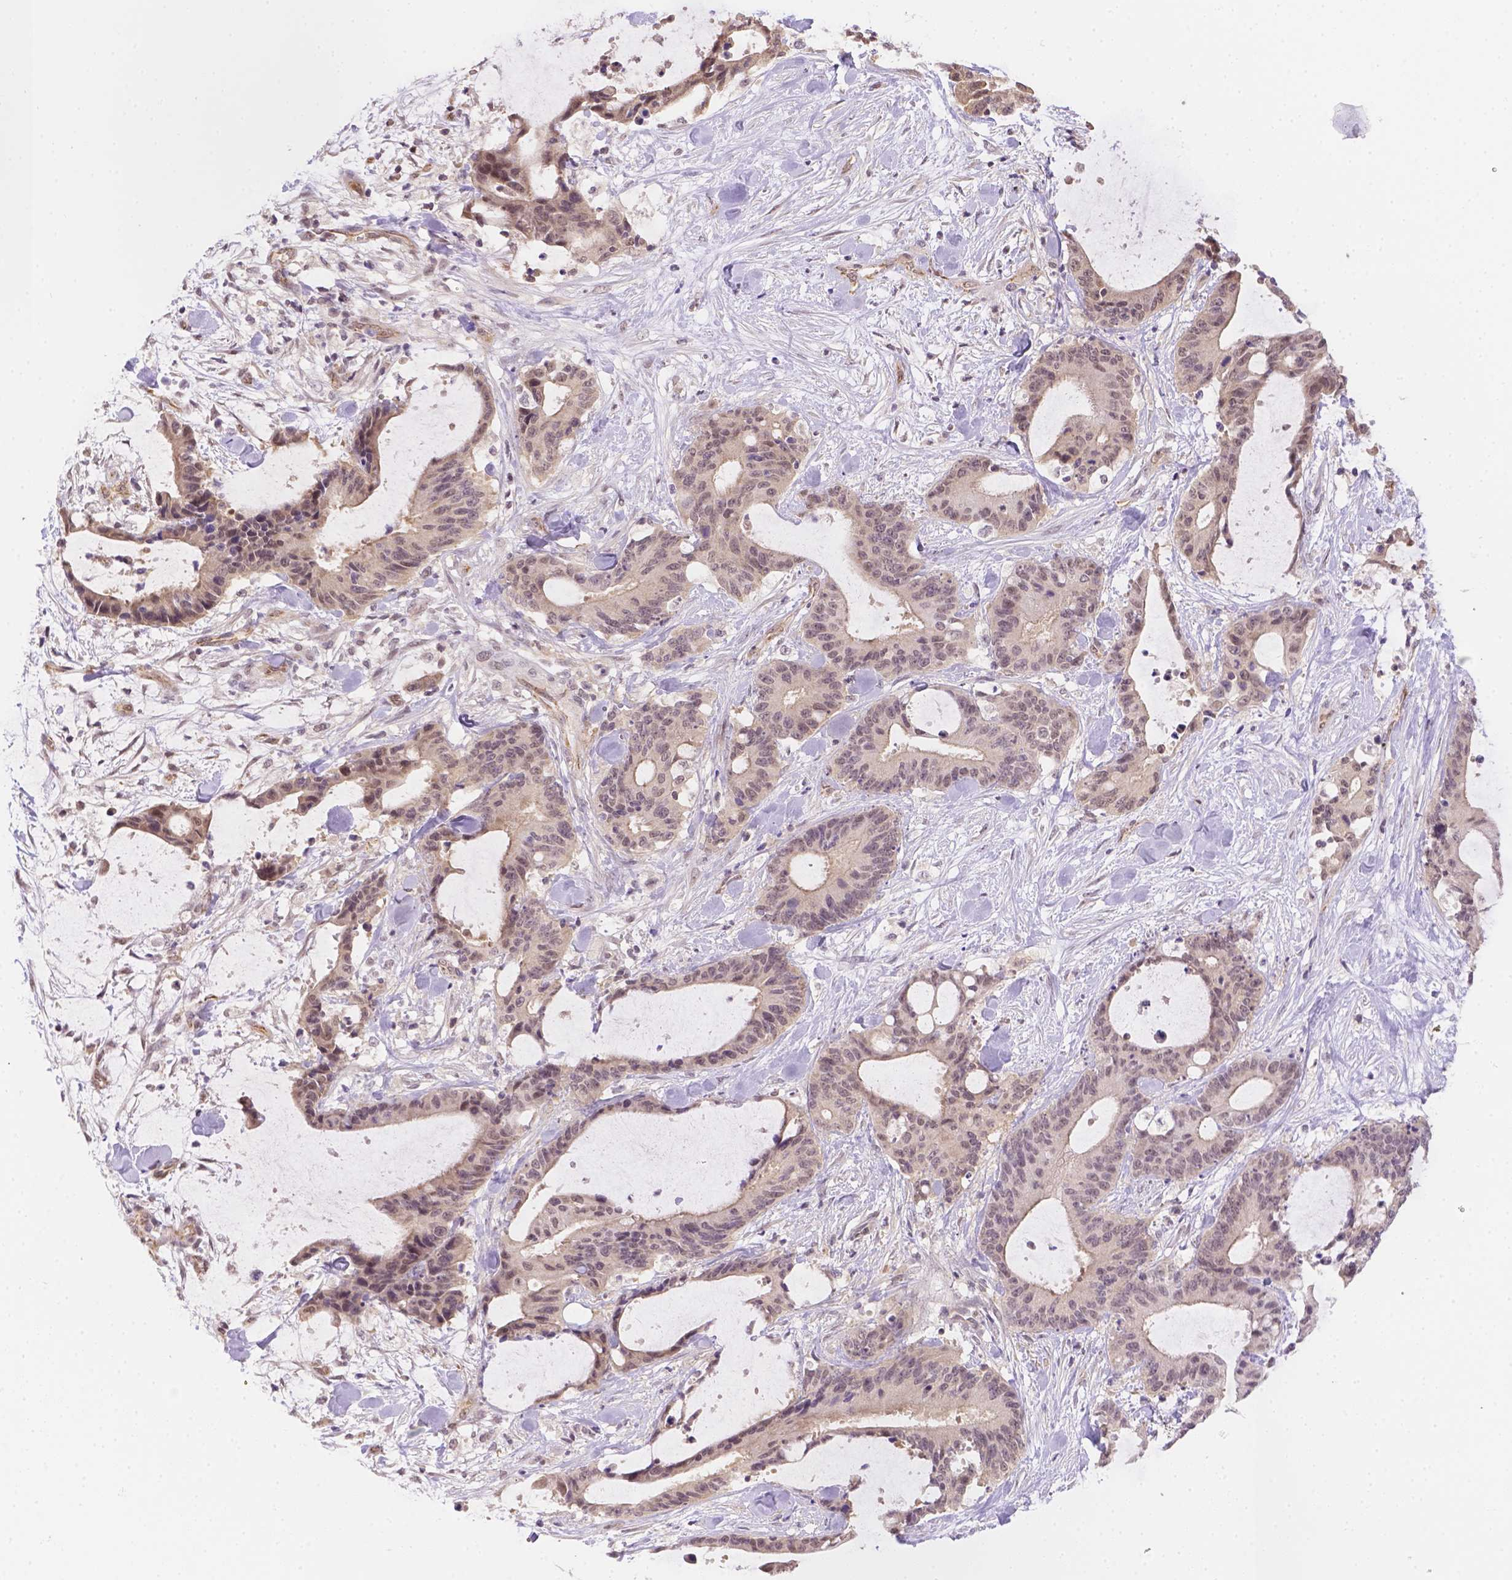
{"staining": {"intensity": "negative", "quantity": "none", "location": "none"}, "tissue": "liver cancer", "cell_type": "Tumor cells", "image_type": "cancer", "snomed": [{"axis": "morphology", "description": "Cholangiocarcinoma"}, {"axis": "topography", "description": "Liver"}], "caption": "IHC histopathology image of cholangiocarcinoma (liver) stained for a protein (brown), which shows no expression in tumor cells.", "gene": "NXPE2", "patient": {"sex": "female", "age": 73}}